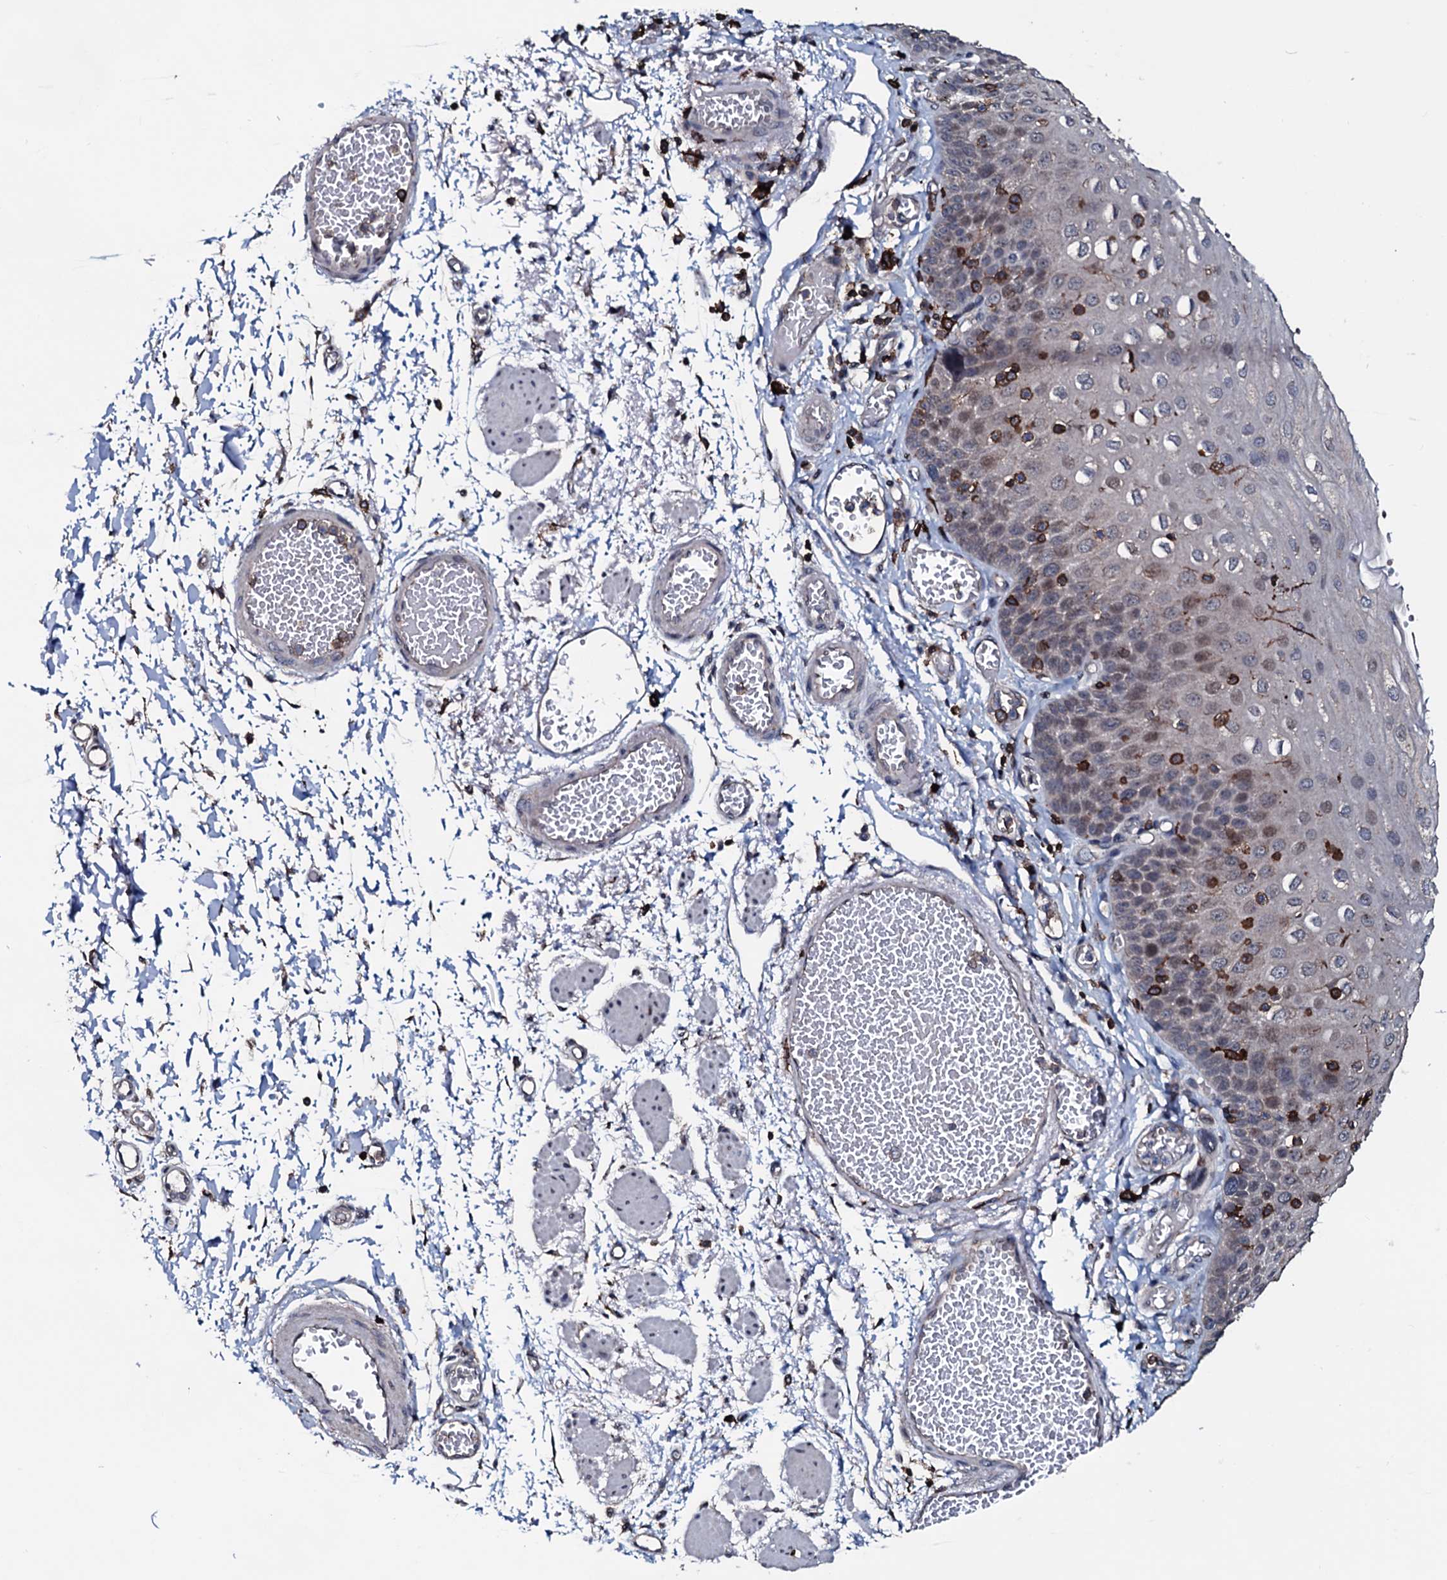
{"staining": {"intensity": "weak", "quantity": "<25%", "location": "cytoplasmic/membranous,nuclear"}, "tissue": "esophagus", "cell_type": "Squamous epithelial cells", "image_type": "normal", "snomed": [{"axis": "morphology", "description": "Normal tissue, NOS"}, {"axis": "topography", "description": "Esophagus"}], "caption": "High power microscopy histopathology image of an IHC micrograph of benign esophagus, revealing no significant positivity in squamous epithelial cells.", "gene": "OGFOD2", "patient": {"sex": "male", "age": 81}}